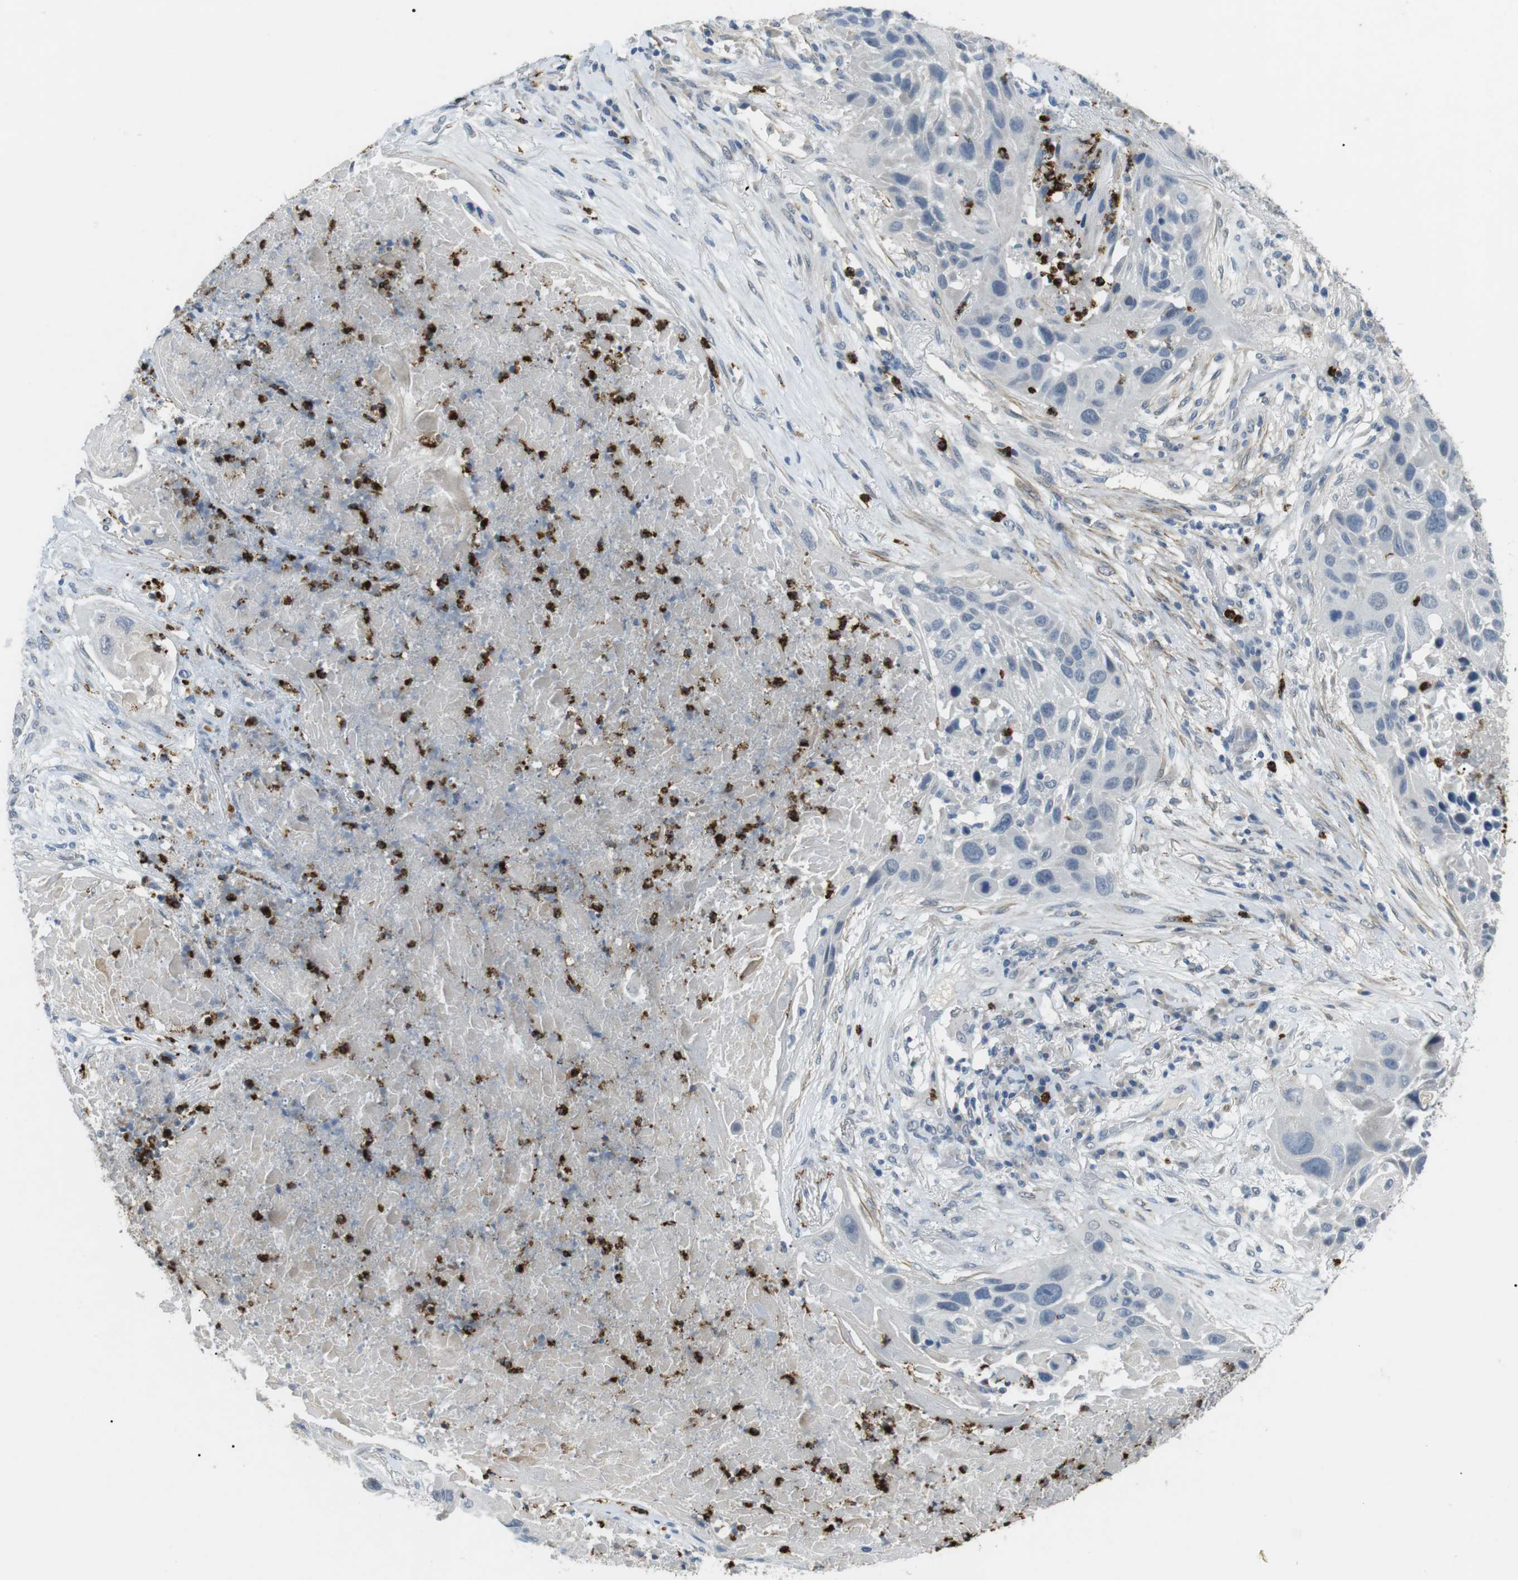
{"staining": {"intensity": "negative", "quantity": "none", "location": "none"}, "tissue": "lung cancer", "cell_type": "Tumor cells", "image_type": "cancer", "snomed": [{"axis": "morphology", "description": "Squamous cell carcinoma, NOS"}, {"axis": "topography", "description": "Lung"}], "caption": "Immunohistochemistry of lung cancer displays no positivity in tumor cells.", "gene": "GZMM", "patient": {"sex": "male", "age": 57}}